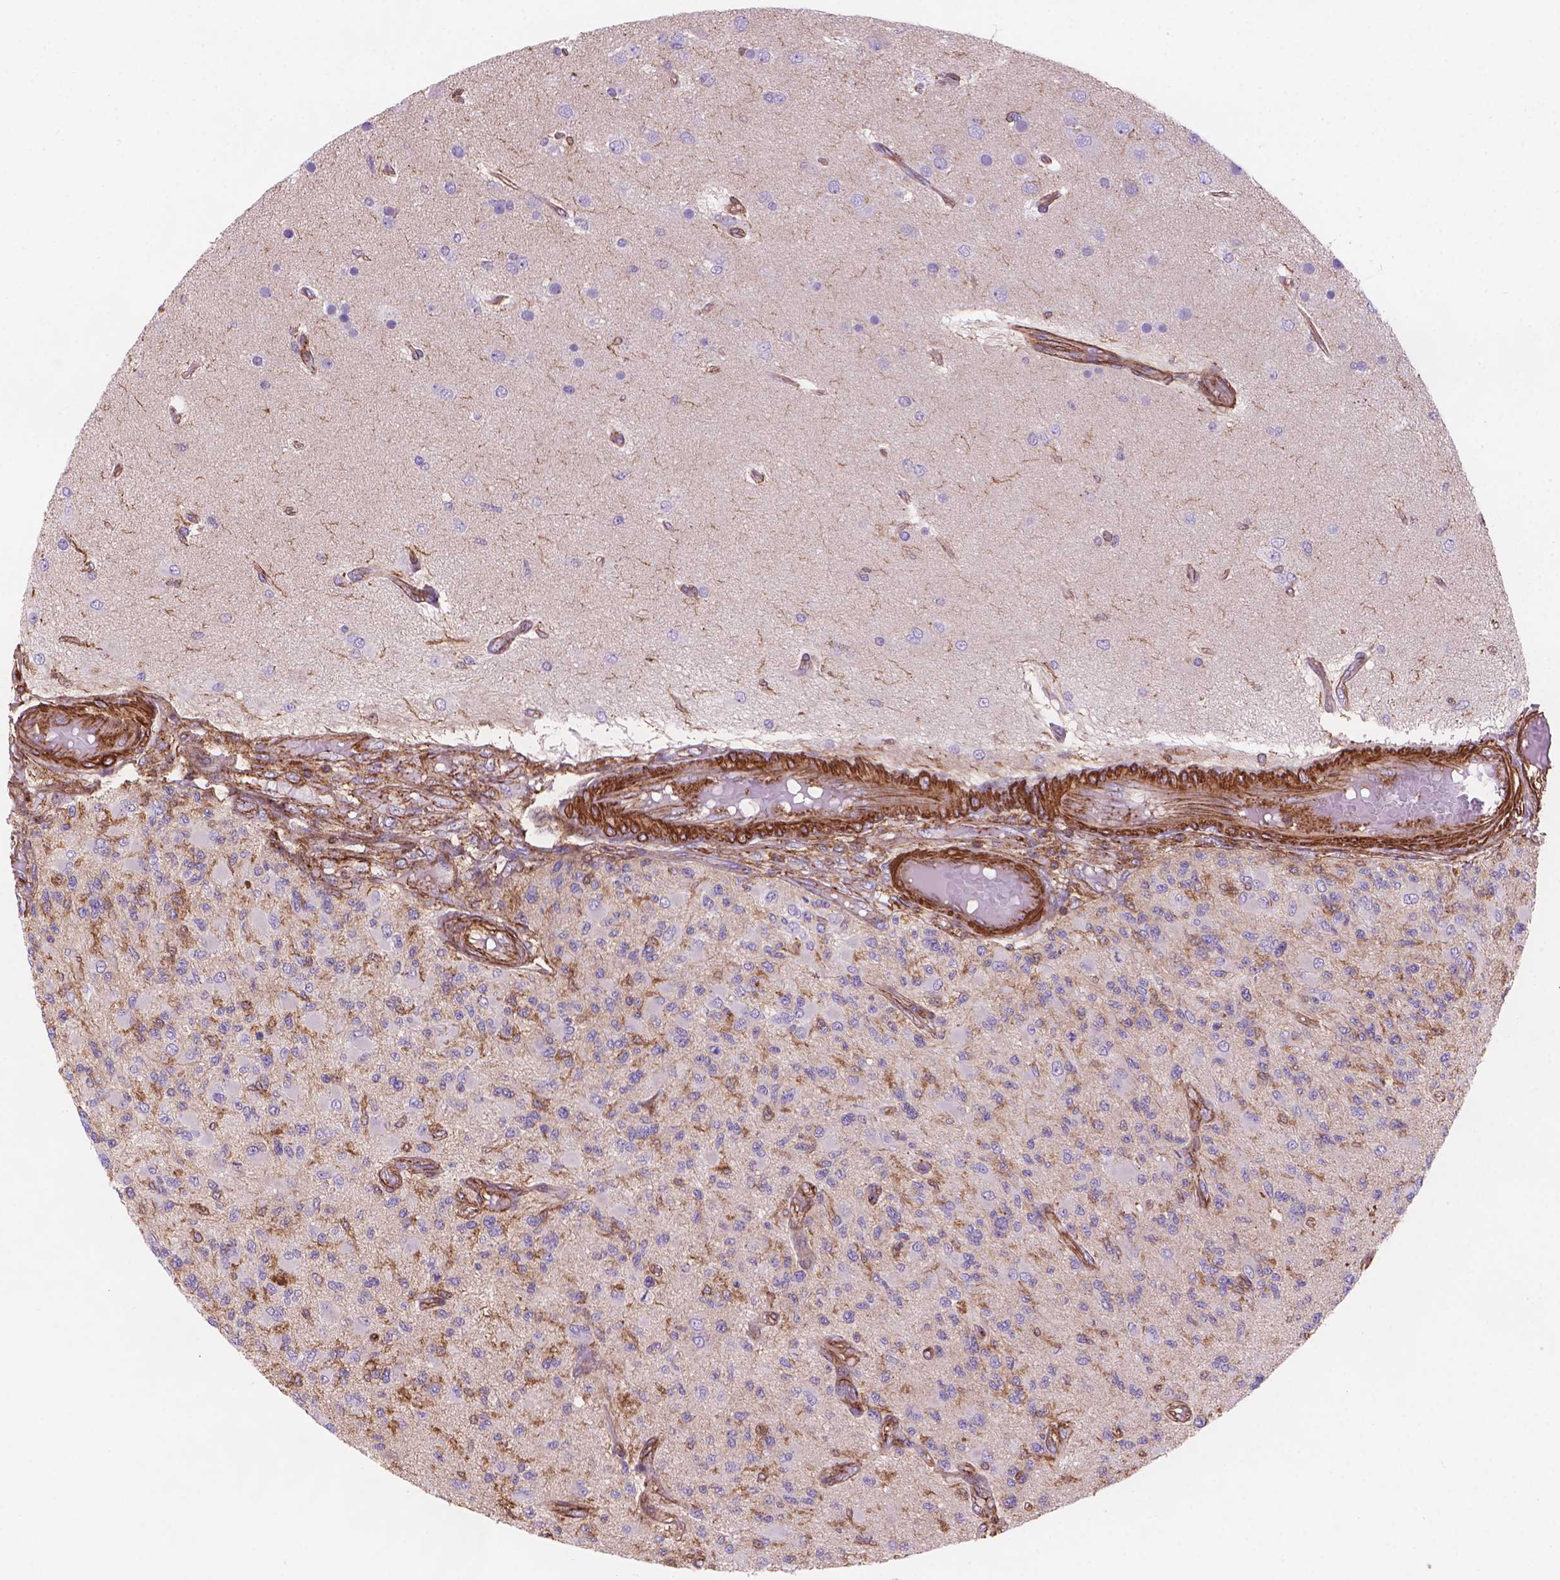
{"staining": {"intensity": "negative", "quantity": "none", "location": "none"}, "tissue": "glioma", "cell_type": "Tumor cells", "image_type": "cancer", "snomed": [{"axis": "morphology", "description": "Glioma, malignant, High grade"}, {"axis": "topography", "description": "Brain"}], "caption": "High magnification brightfield microscopy of malignant glioma (high-grade) stained with DAB (3,3'-diaminobenzidine) (brown) and counterstained with hematoxylin (blue): tumor cells show no significant positivity. Brightfield microscopy of immunohistochemistry stained with DAB (brown) and hematoxylin (blue), captured at high magnification.", "gene": "PATJ", "patient": {"sex": "female", "age": 63}}